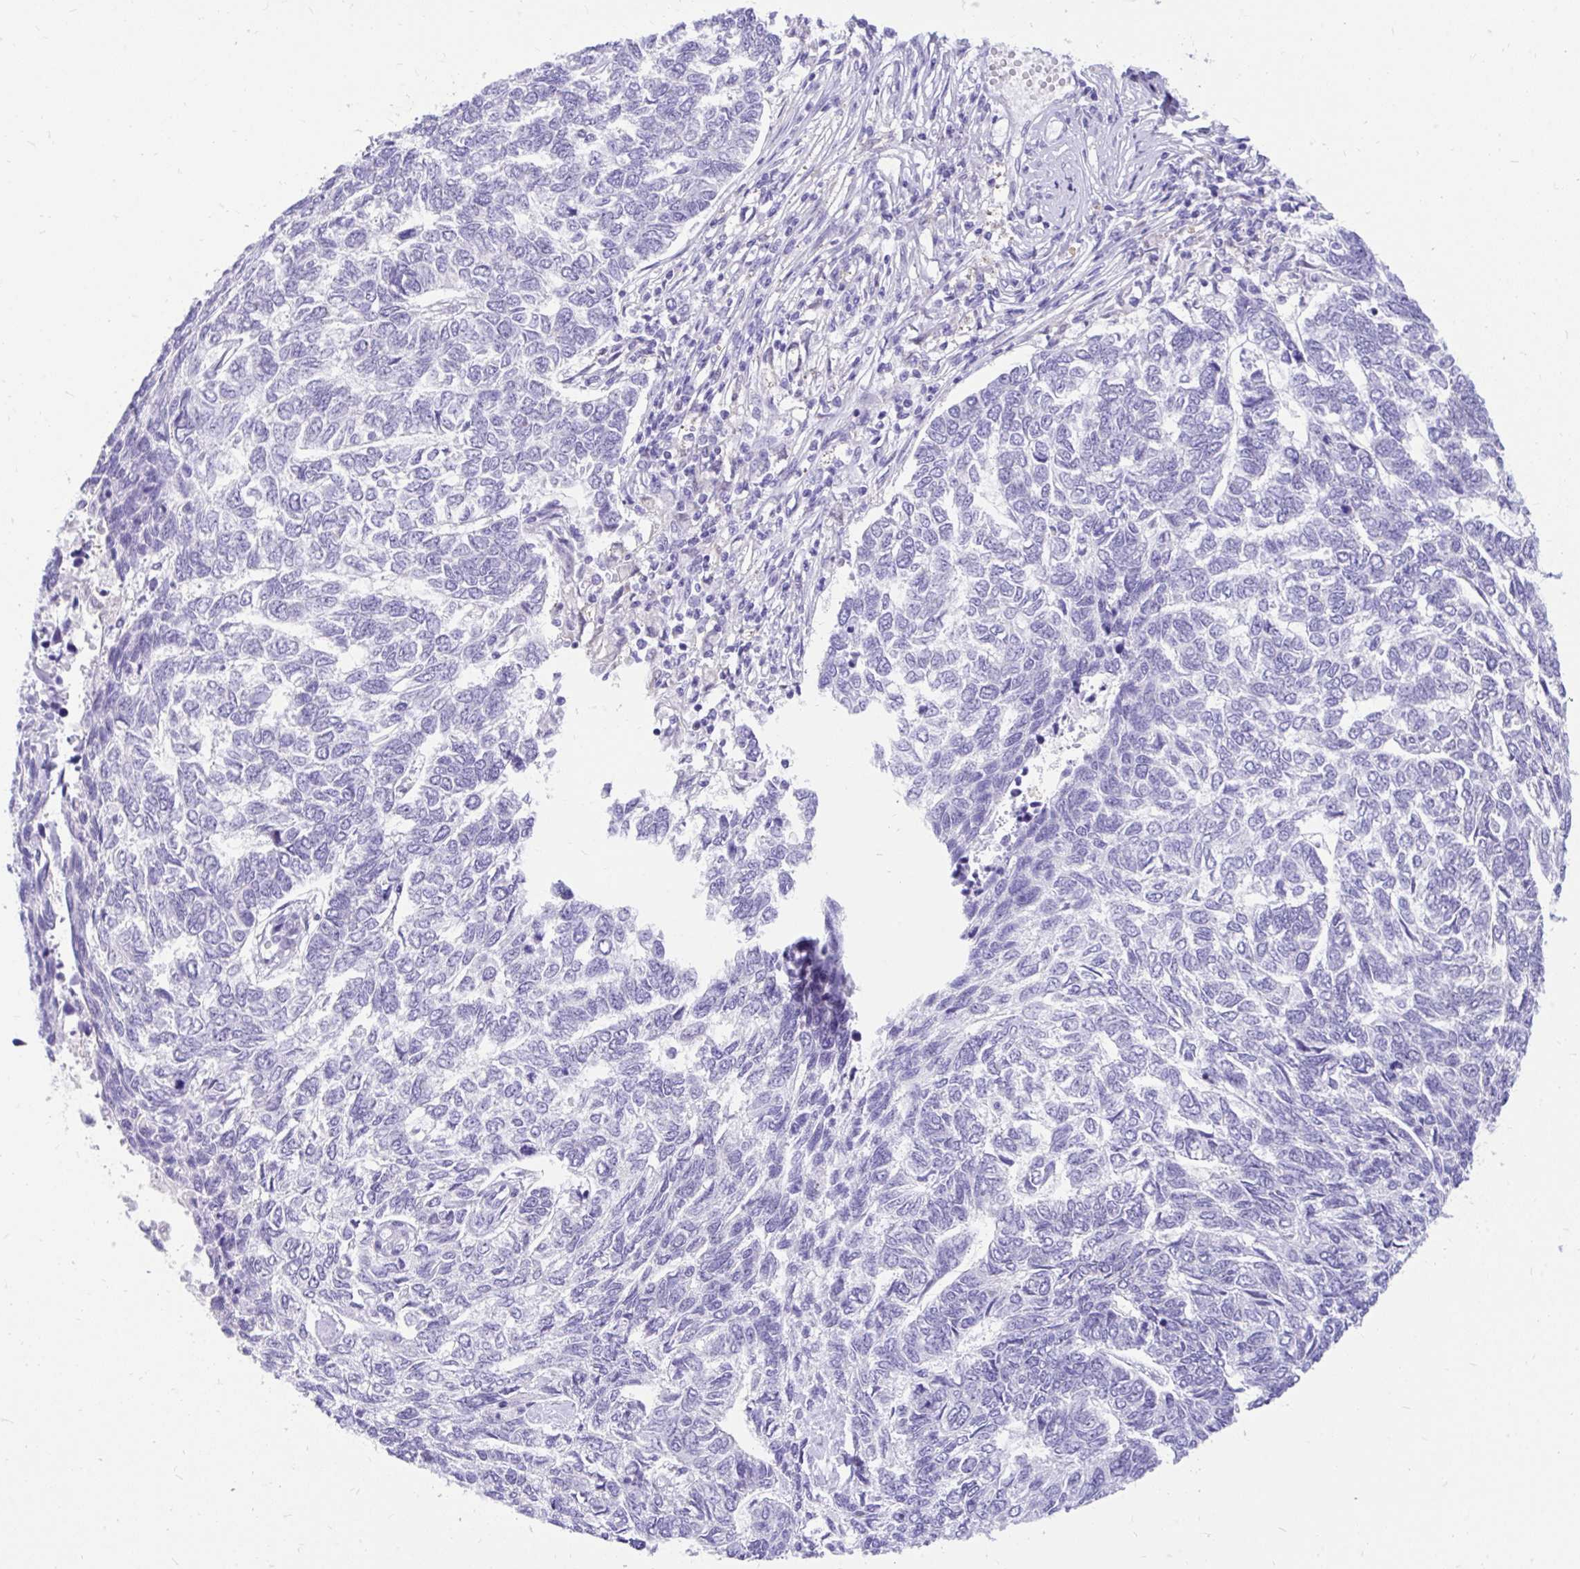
{"staining": {"intensity": "negative", "quantity": "none", "location": "none"}, "tissue": "skin cancer", "cell_type": "Tumor cells", "image_type": "cancer", "snomed": [{"axis": "morphology", "description": "Basal cell carcinoma"}, {"axis": "topography", "description": "Skin"}], "caption": "Photomicrograph shows no significant protein positivity in tumor cells of skin cancer (basal cell carcinoma).", "gene": "GLB1L2", "patient": {"sex": "female", "age": 65}}